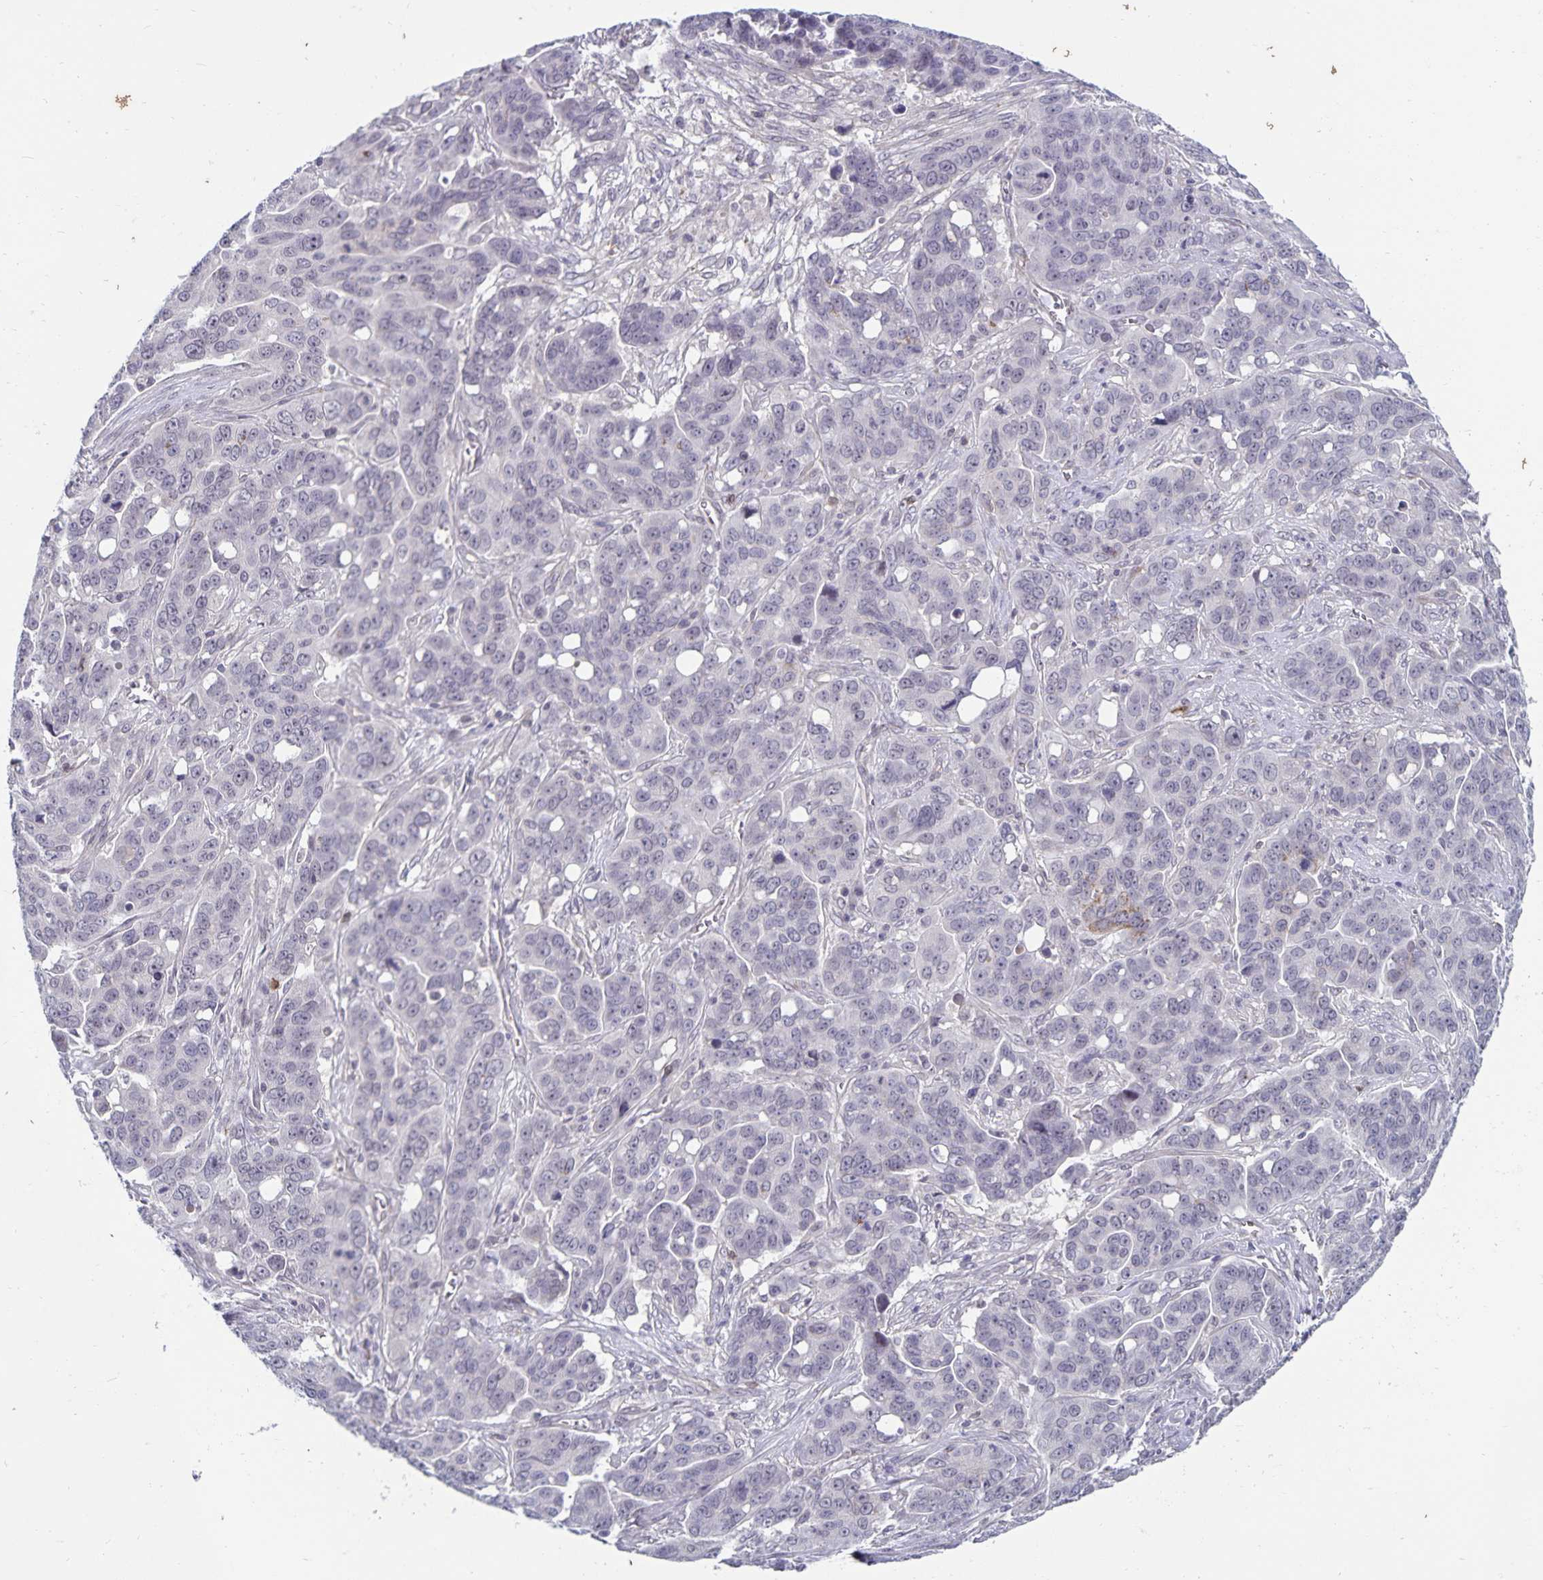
{"staining": {"intensity": "negative", "quantity": "none", "location": "none"}, "tissue": "ovarian cancer", "cell_type": "Tumor cells", "image_type": "cancer", "snomed": [{"axis": "morphology", "description": "Carcinoma, endometroid"}, {"axis": "topography", "description": "Ovary"}], "caption": "Human ovarian cancer (endometroid carcinoma) stained for a protein using IHC reveals no staining in tumor cells.", "gene": "CDKN2B", "patient": {"sex": "female", "age": 78}}